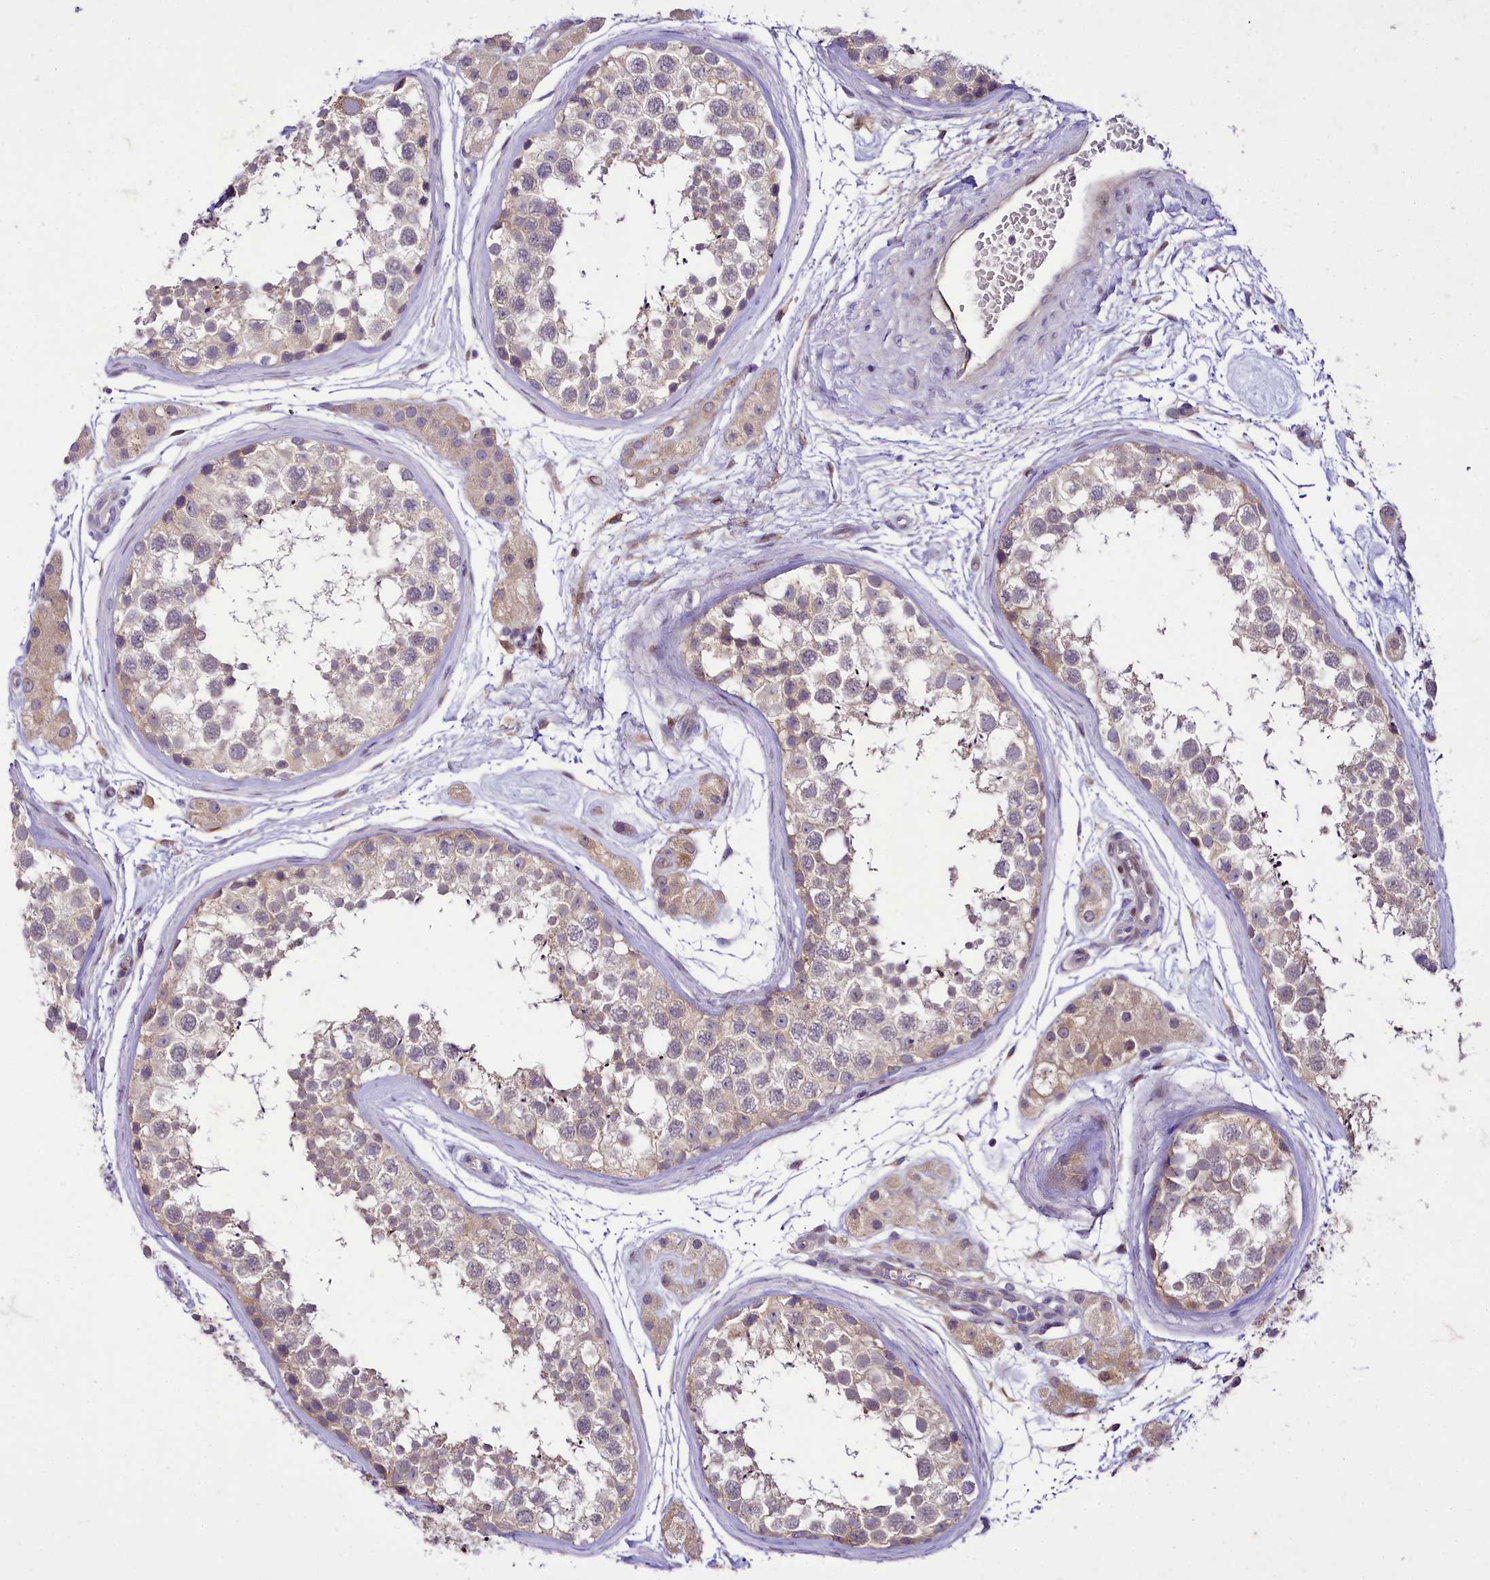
{"staining": {"intensity": "weak", "quantity": "25%-75%", "location": "cytoplasmic/membranous"}, "tissue": "testis", "cell_type": "Cells in seminiferous ducts", "image_type": "normal", "snomed": [{"axis": "morphology", "description": "Normal tissue, NOS"}, {"axis": "topography", "description": "Testis"}], "caption": "Benign testis was stained to show a protein in brown. There is low levels of weak cytoplasmic/membranous positivity in approximately 25%-75% of cells in seminiferous ducts. (Stains: DAB (3,3'-diaminobenzidine) in brown, nuclei in blue, Microscopy: brightfield microscopy at high magnification).", "gene": "ZC3H12C", "patient": {"sex": "male", "age": 56}}